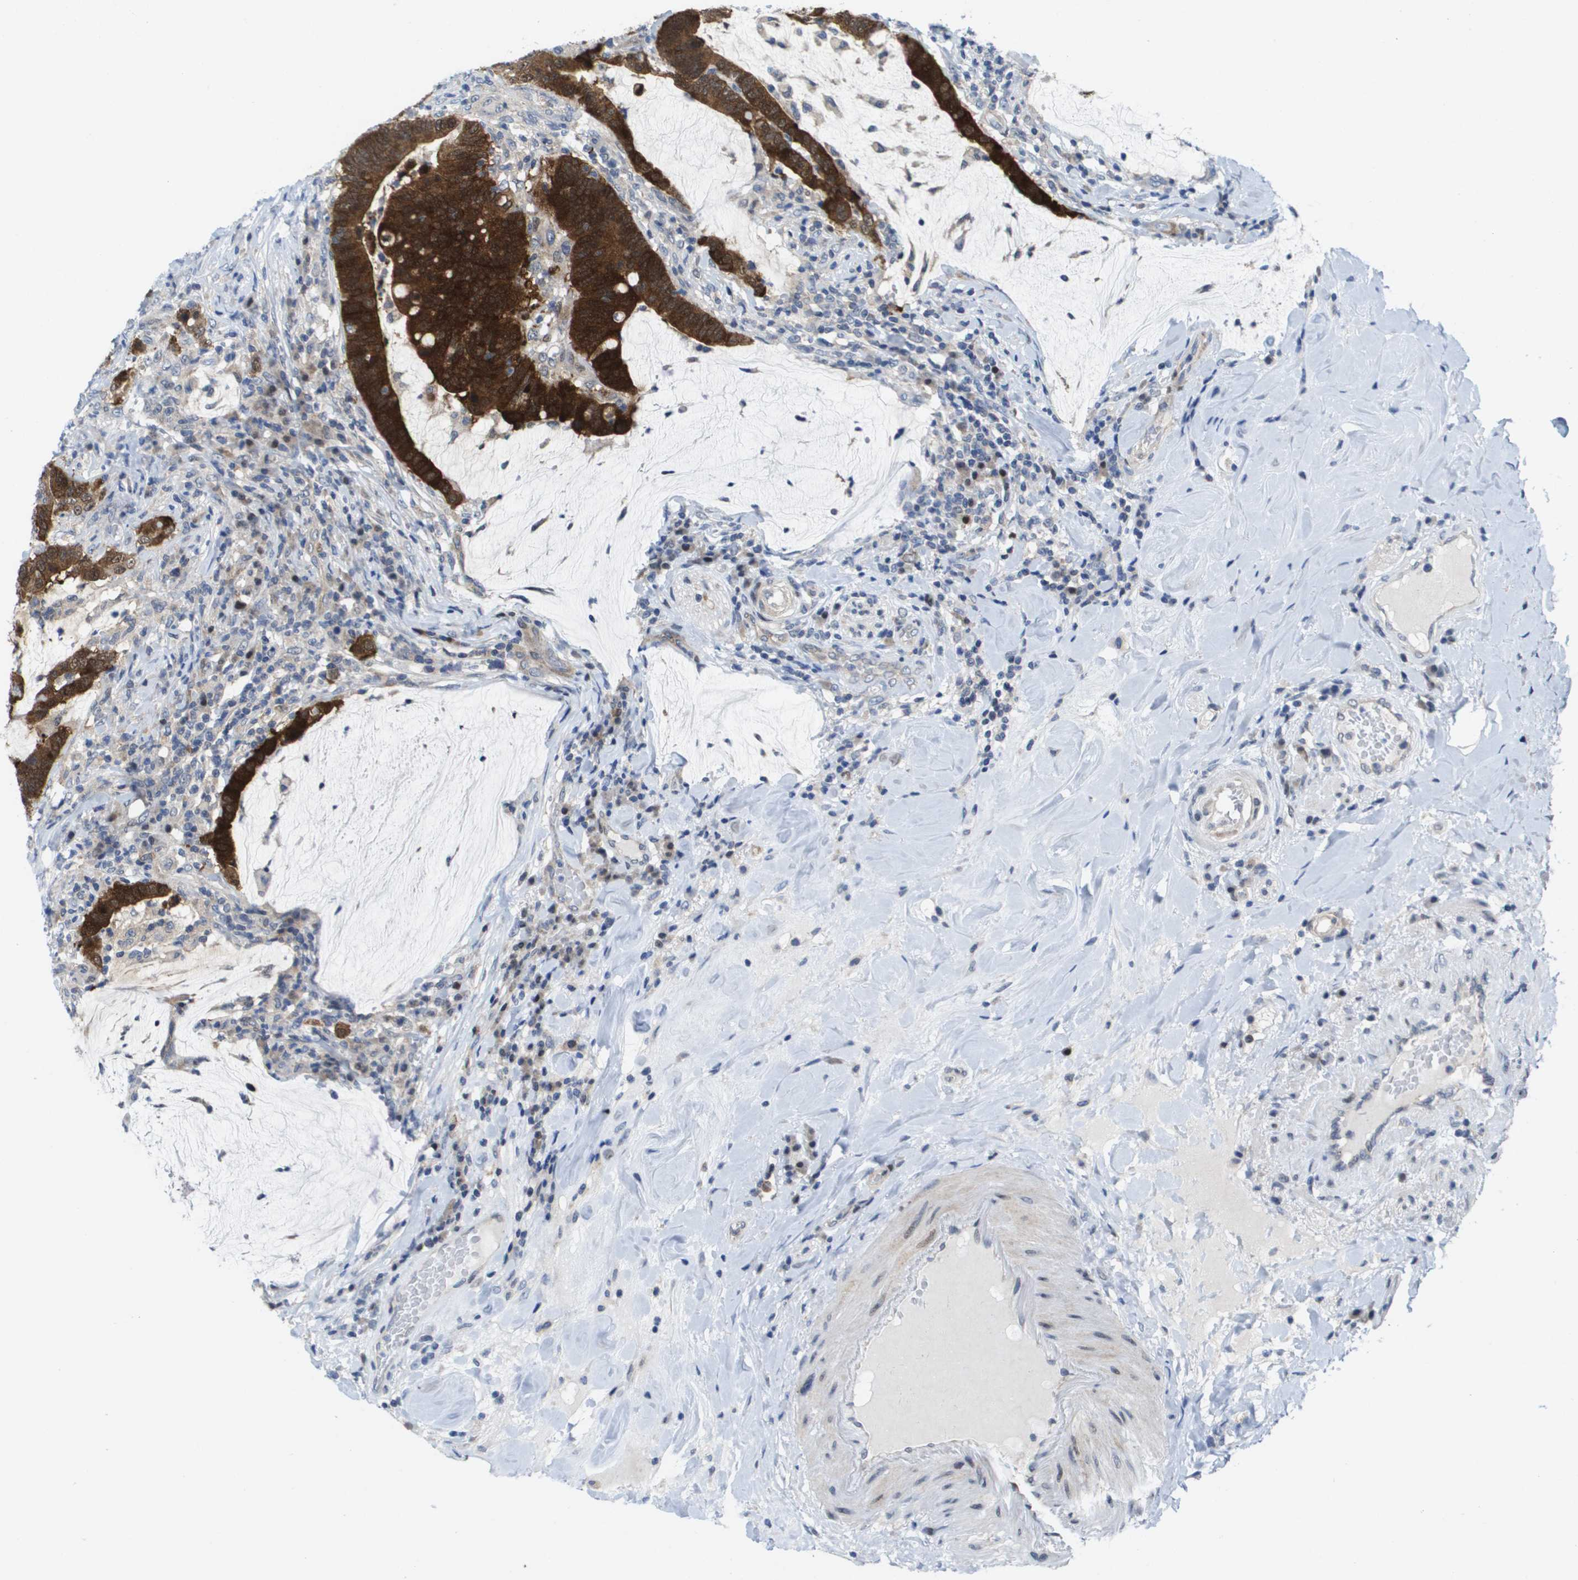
{"staining": {"intensity": "strong", "quantity": ">75%", "location": "cytoplasmic/membranous,nuclear"}, "tissue": "colorectal cancer", "cell_type": "Tumor cells", "image_type": "cancer", "snomed": [{"axis": "morphology", "description": "Normal tissue, NOS"}, {"axis": "morphology", "description": "Adenocarcinoma, NOS"}, {"axis": "topography", "description": "Colon"}], "caption": "Strong cytoplasmic/membranous and nuclear staining for a protein is present in about >75% of tumor cells of colorectal cancer (adenocarcinoma) using IHC.", "gene": "FKBP4", "patient": {"sex": "female", "age": 66}}